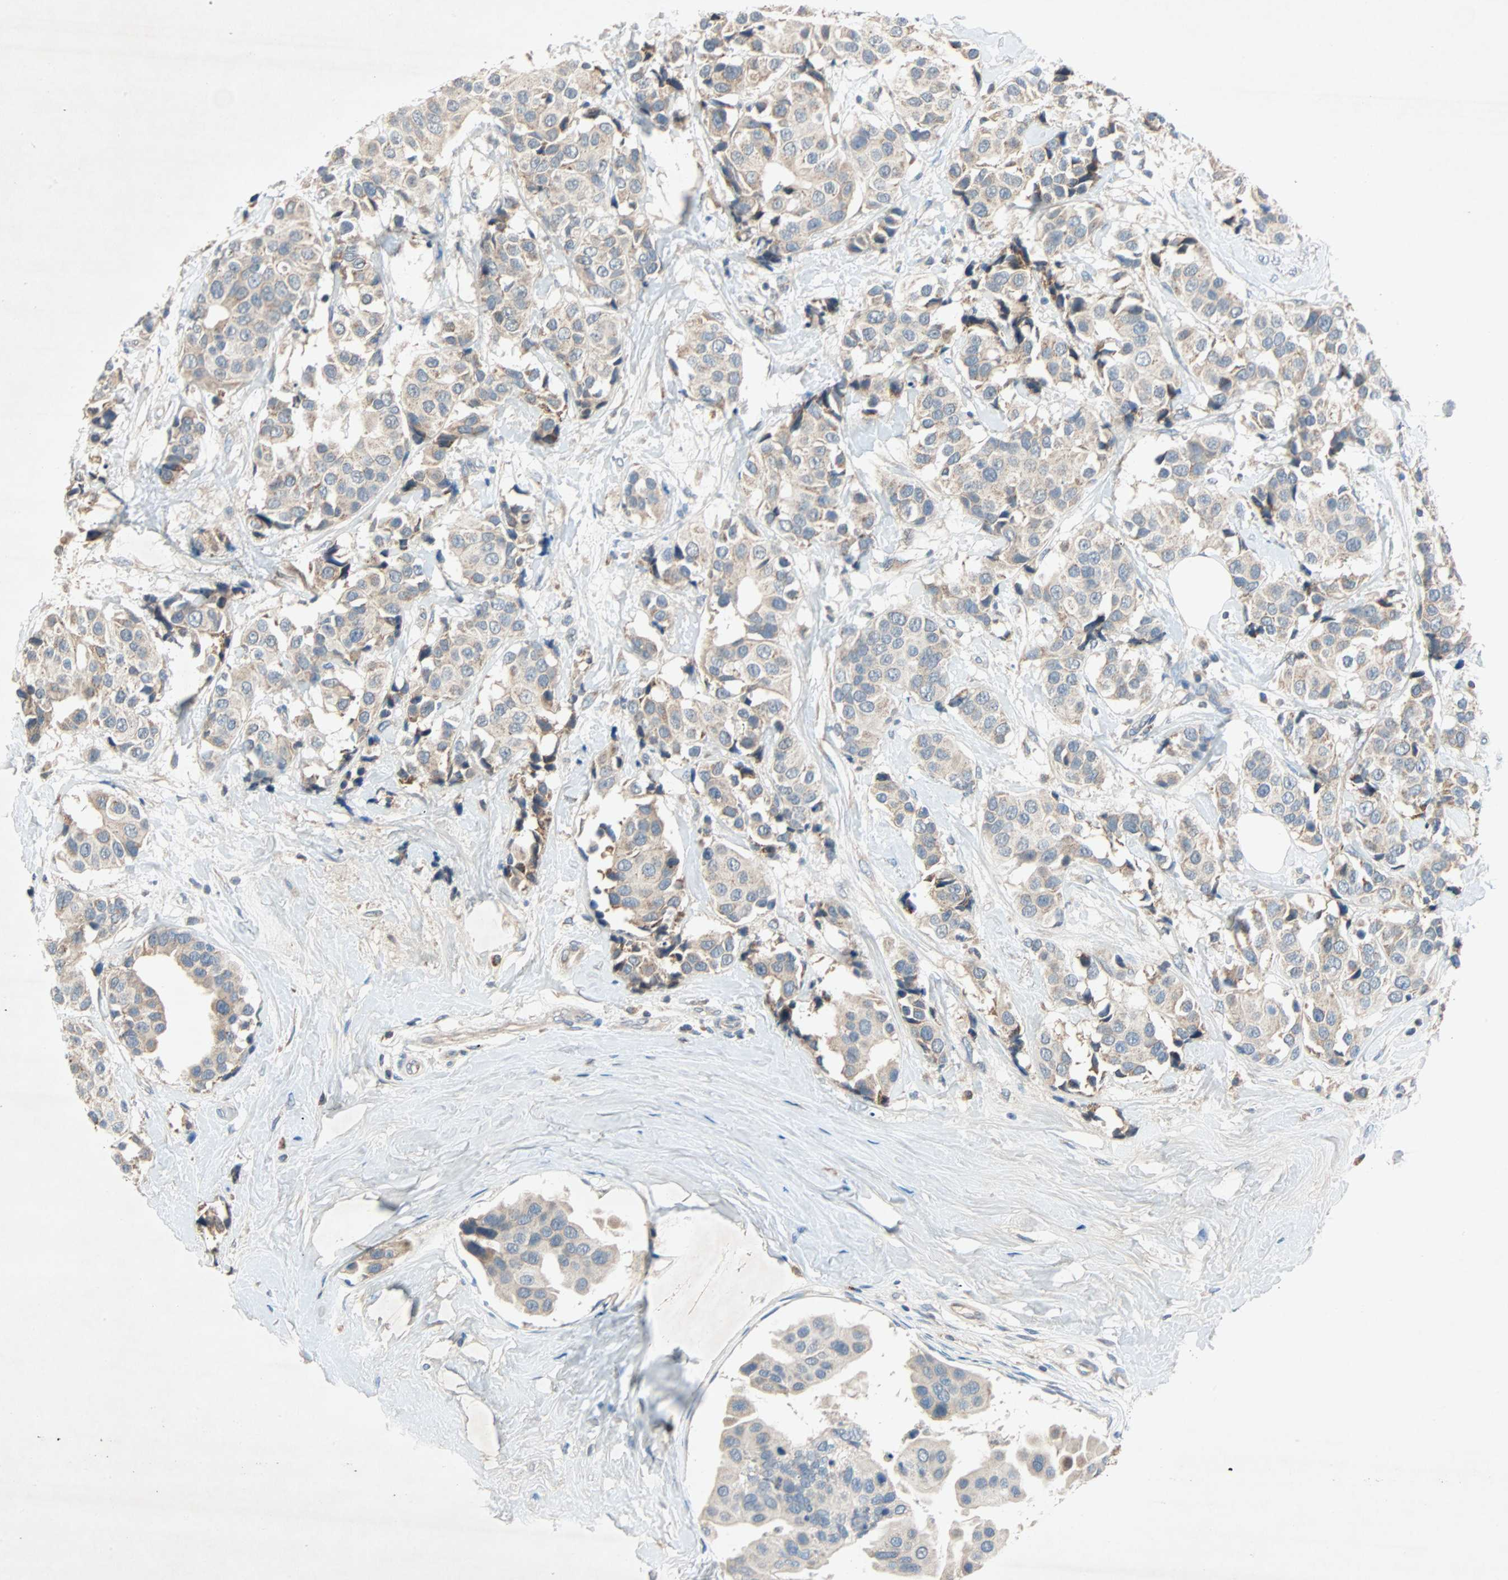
{"staining": {"intensity": "weak", "quantity": ">75%", "location": "cytoplasmic/membranous"}, "tissue": "breast cancer", "cell_type": "Tumor cells", "image_type": "cancer", "snomed": [{"axis": "morphology", "description": "Normal tissue, NOS"}, {"axis": "morphology", "description": "Duct carcinoma"}, {"axis": "topography", "description": "Breast"}], "caption": "Immunohistochemistry (DAB (3,3'-diaminobenzidine)) staining of human breast cancer (infiltrating ductal carcinoma) reveals weak cytoplasmic/membranous protein expression in about >75% of tumor cells.", "gene": "XYLT1", "patient": {"sex": "female", "age": 39}}